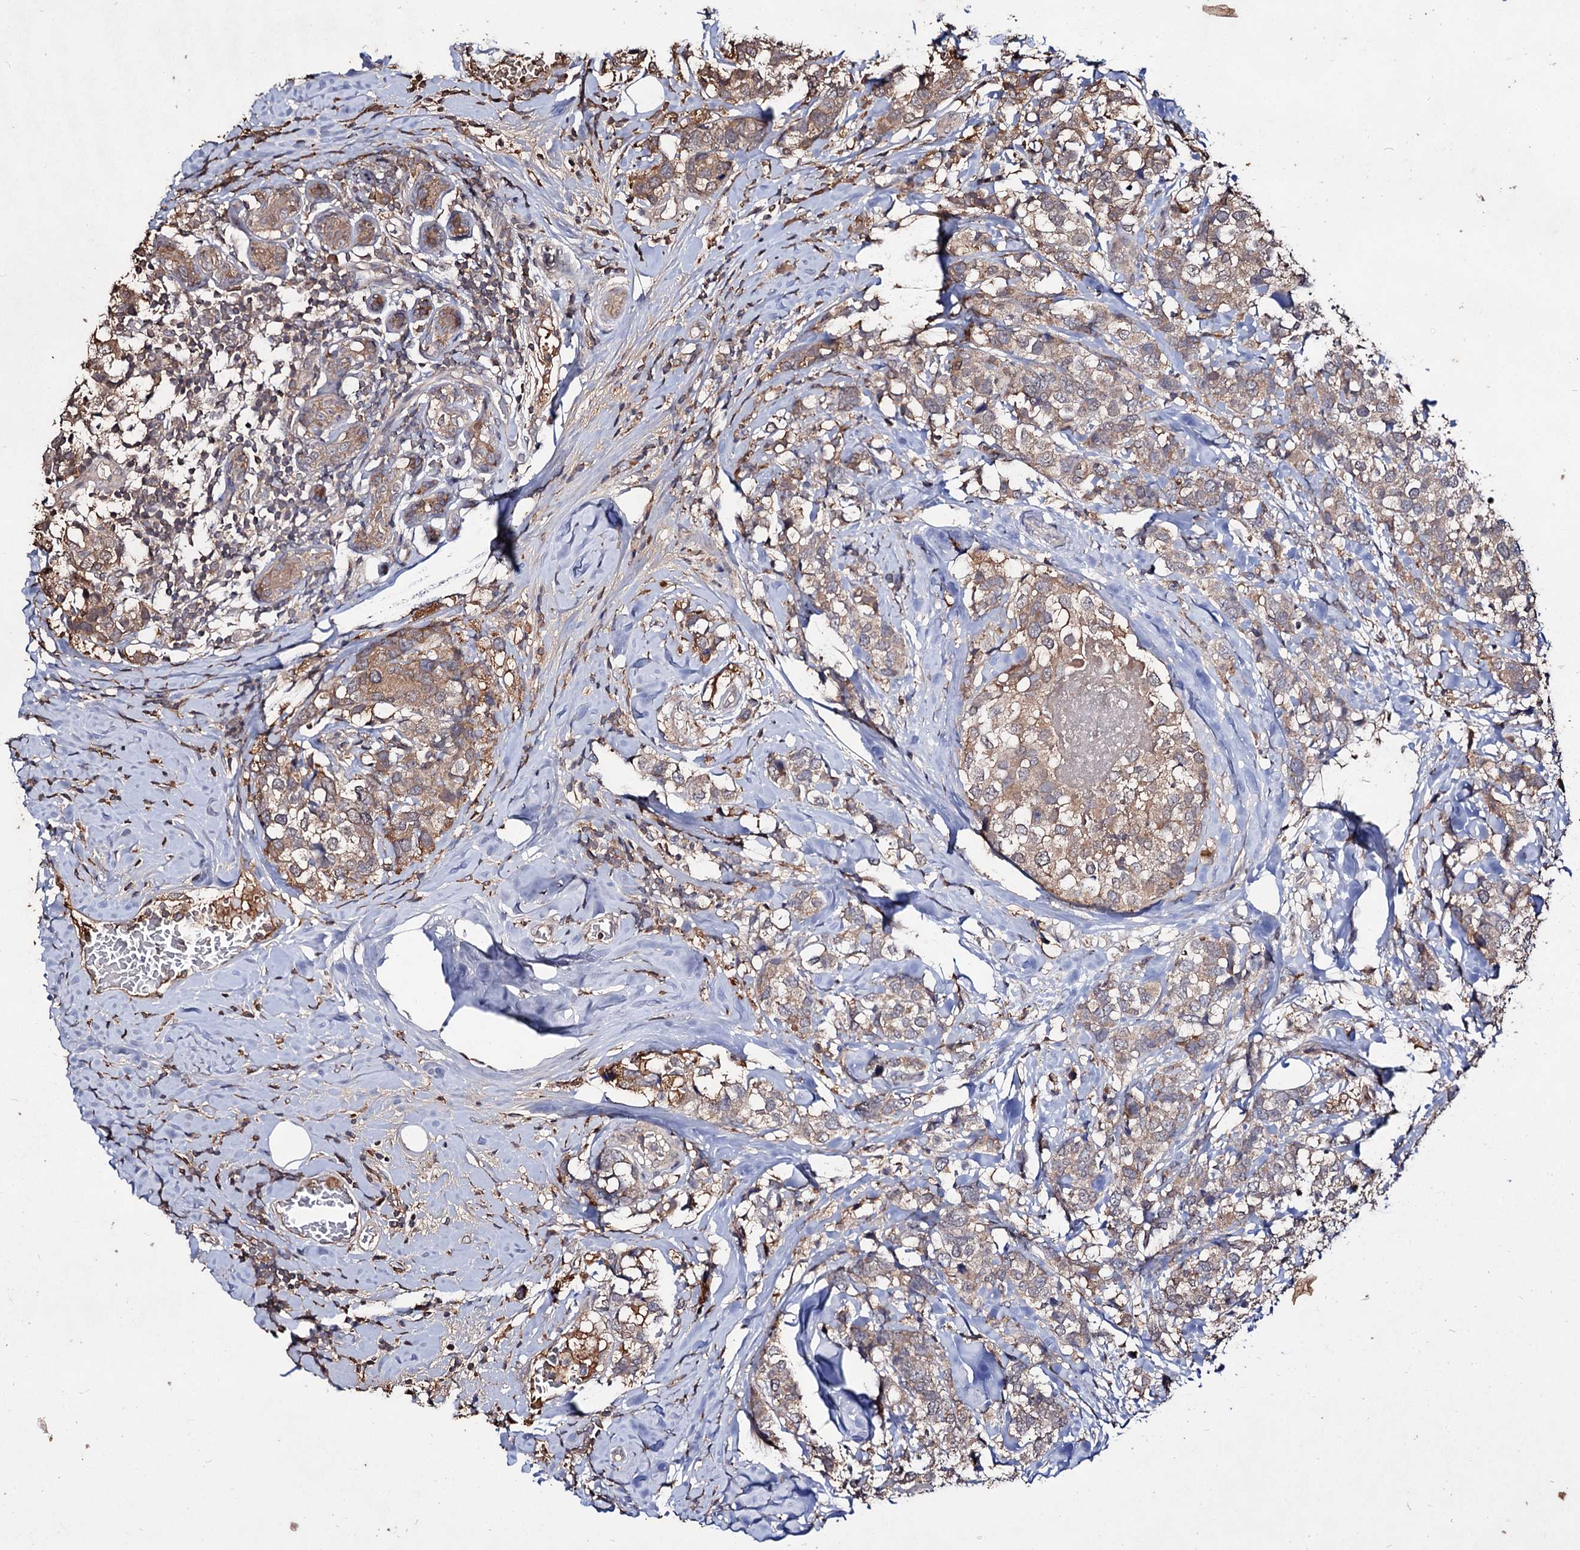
{"staining": {"intensity": "moderate", "quantity": ">75%", "location": "cytoplasmic/membranous"}, "tissue": "breast cancer", "cell_type": "Tumor cells", "image_type": "cancer", "snomed": [{"axis": "morphology", "description": "Lobular carcinoma"}, {"axis": "topography", "description": "Breast"}], "caption": "Immunohistochemical staining of human breast cancer displays moderate cytoplasmic/membranous protein expression in approximately >75% of tumor cells.", "gene": "ARFIP2", "patient": {"sex": "female", "age": 59}}